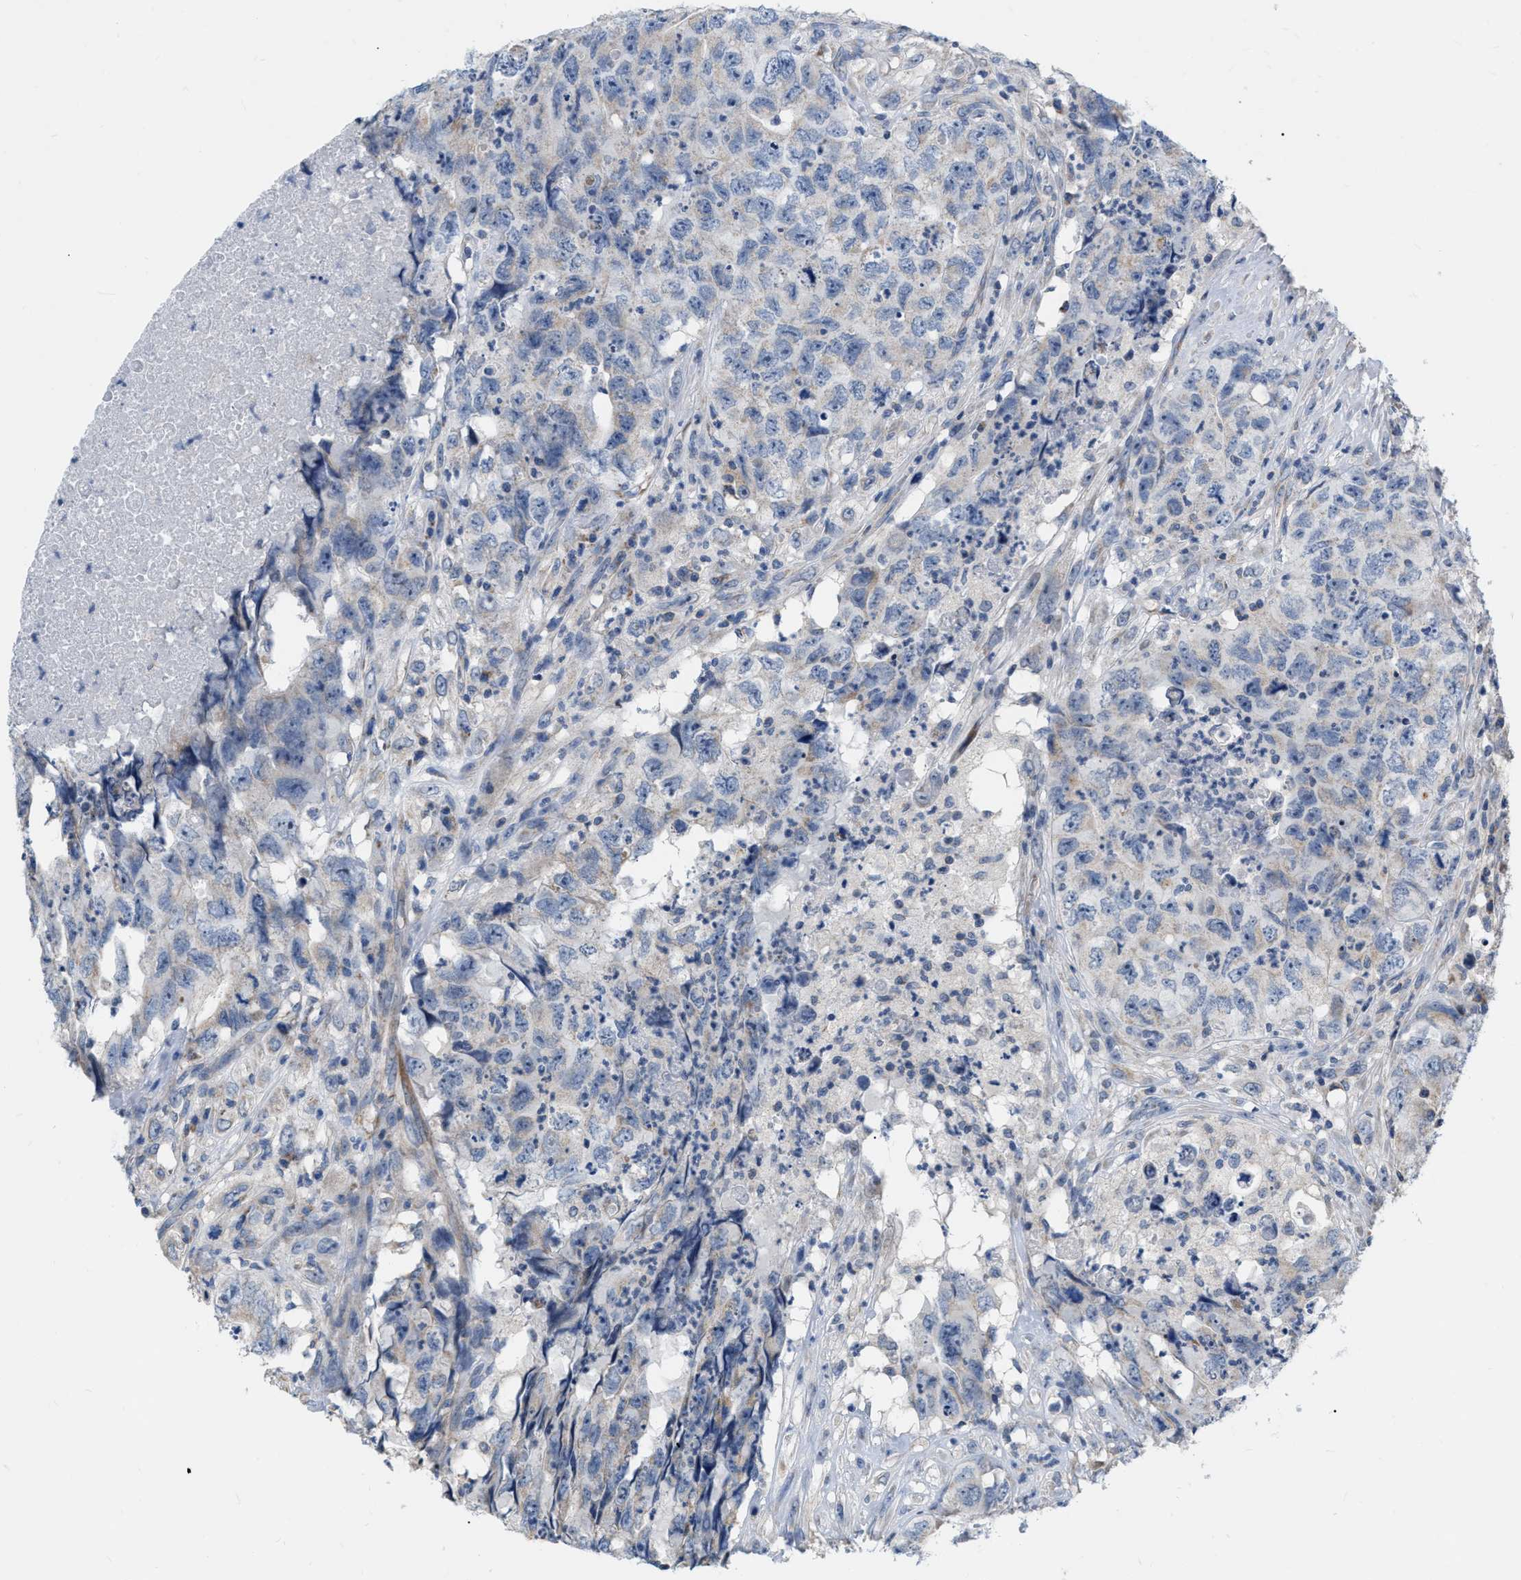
{"staining": {"intensity": "negative", "quantity": "none", "location": "none"}, "tissue": "testis cancer", "cell_type": "Tumor cells", "image_type": "cancer", "snomed": [{"axis": "morphology", "description": "Carcinoma, Embryonal, NOS"}, {"axis": "topography", "description": "Testis"}], "caption": "There is no significant staining in tumor cells of testis cancer.", "gene": "DDX56", "patient": {"sex": "male", "age": 32}}